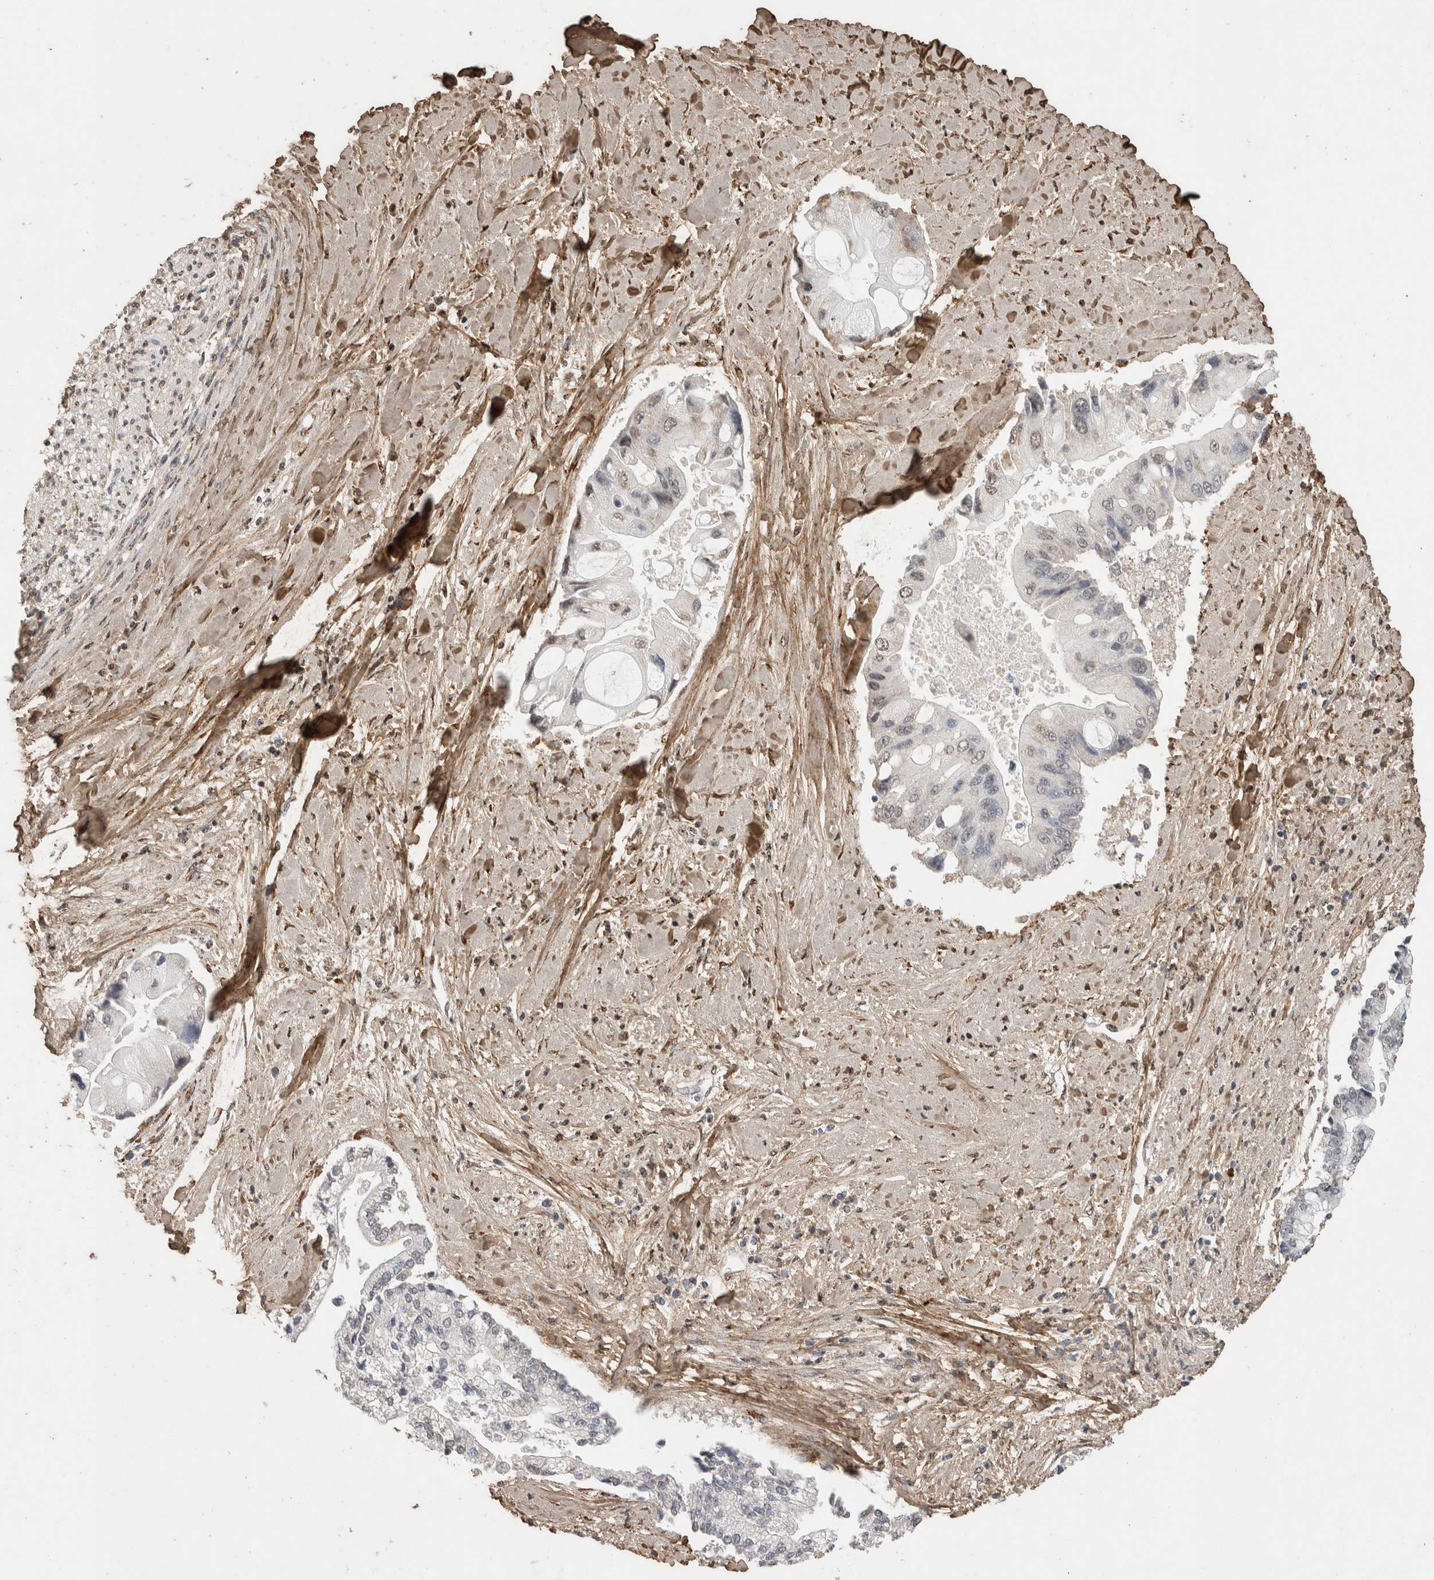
{"staining": {"intensity": "negative", "quantity": "none", "location": "none"}, "tissue": "liver cancer", "cell_type": "Tumor cells", "image_type": "cancer", "snomed": [{"axis": "morphology", "description": "Cholangiocarcinoma"}, {"axis": "topography", "description": "Liver"}], "caption": "Tumor cells are negative for protein expression in human cholangiocarcinoma (liver). (DAB (3,3'-diaminobenzidine) IHC visualized using brightfield microscopy, high magnification).", "gene": "C1QTNF5", "patient": {"sex": "male", "age": 50}}